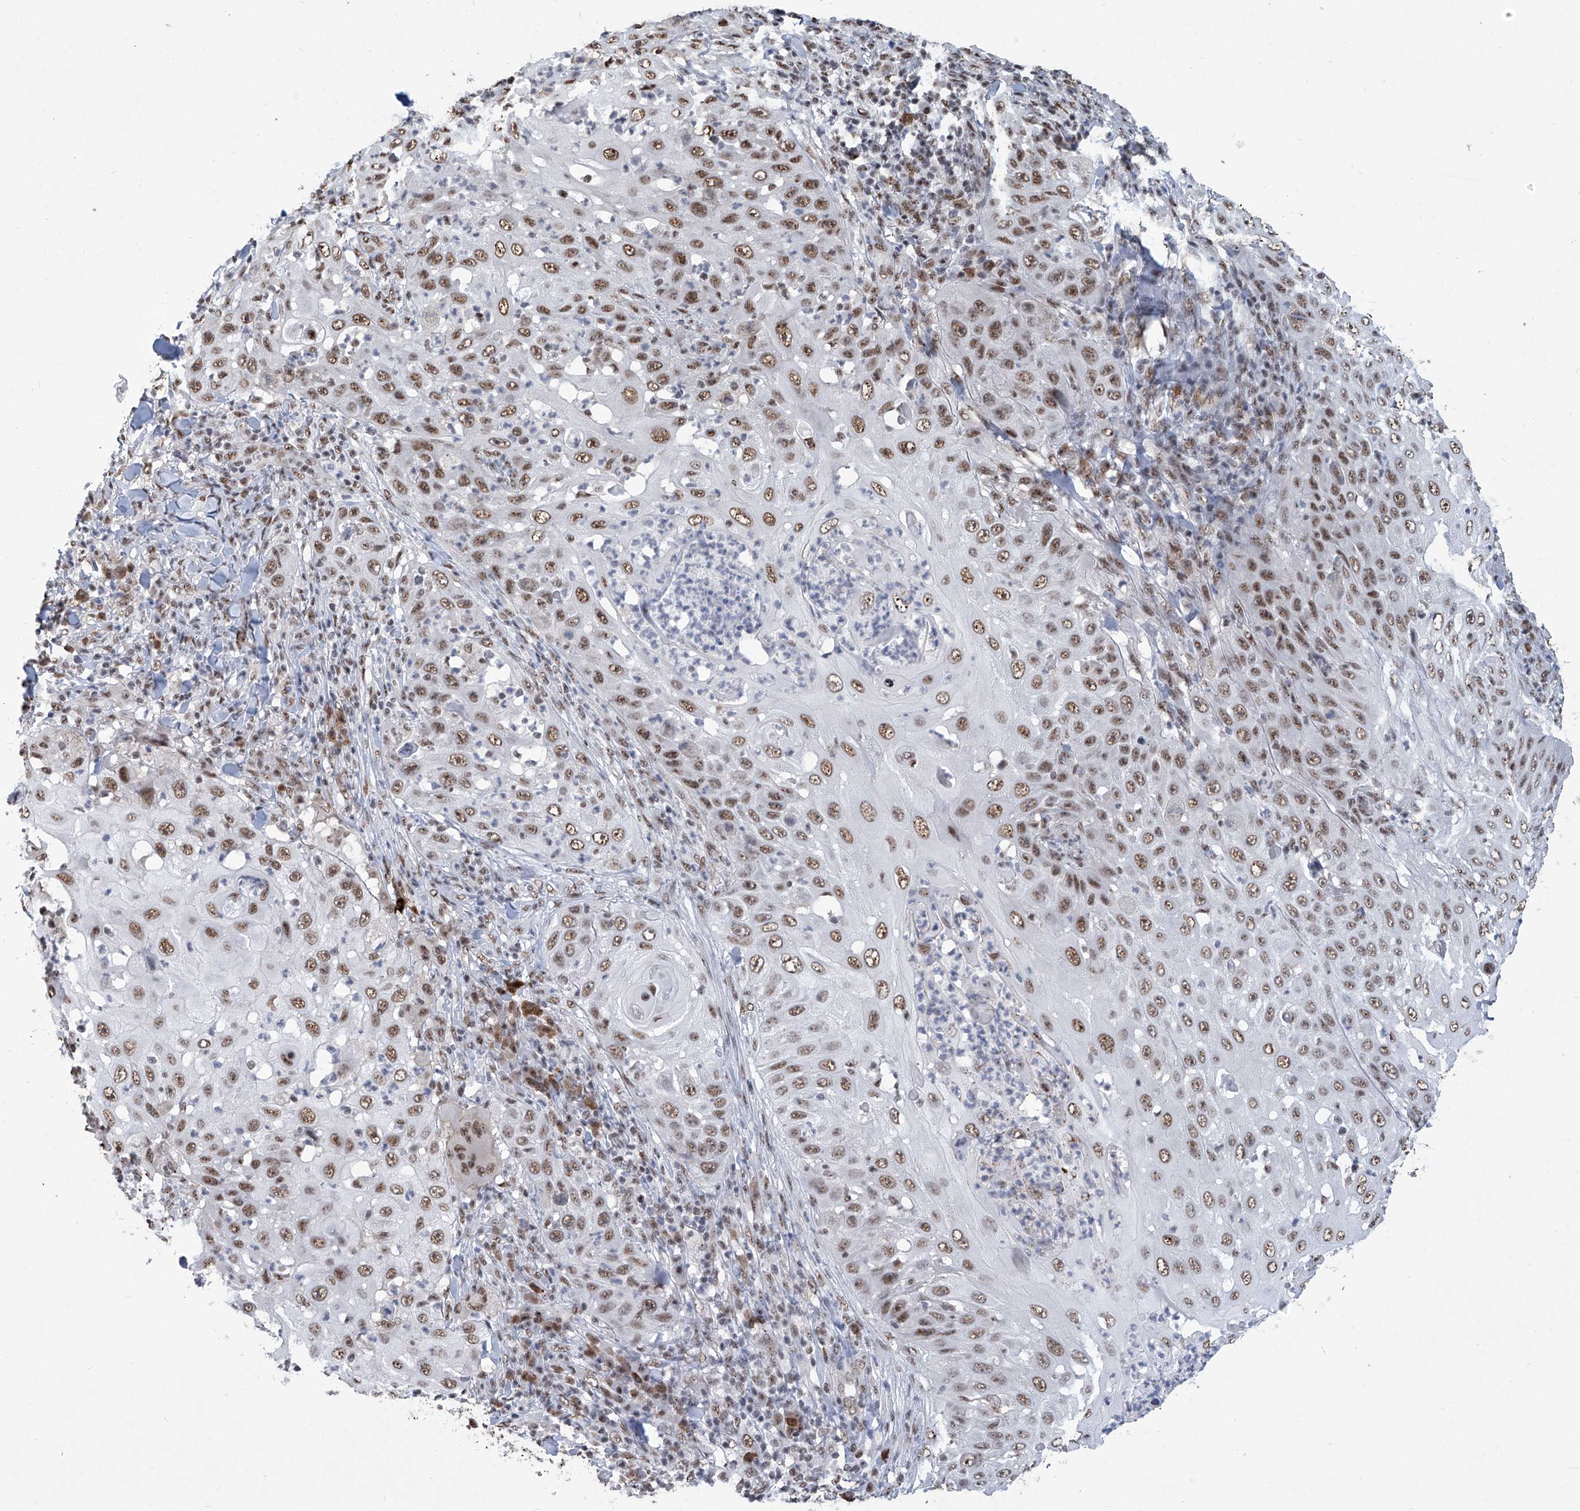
{"staining": {"intensity": "moderate", "quantity": ">75%", "location": "nuclear"}, "tissue": "skin cancer", "cell_type": "Tumor cells", "image_type": "cancer", "snomed": [{"axis": "morphology", "description": "Squamous cell carcinoma, NOS"}, {"axis": "topography", "description": "Skin"}], "caption": "Immunohistochemistry (DAB) staining of squamous cell carcinoma (skin) reveals moderate nuclear protein positivity in approximately >75% of tumor cells.", "gene": "FBXL4", "patient": {"sex": "female", "age": 44}}